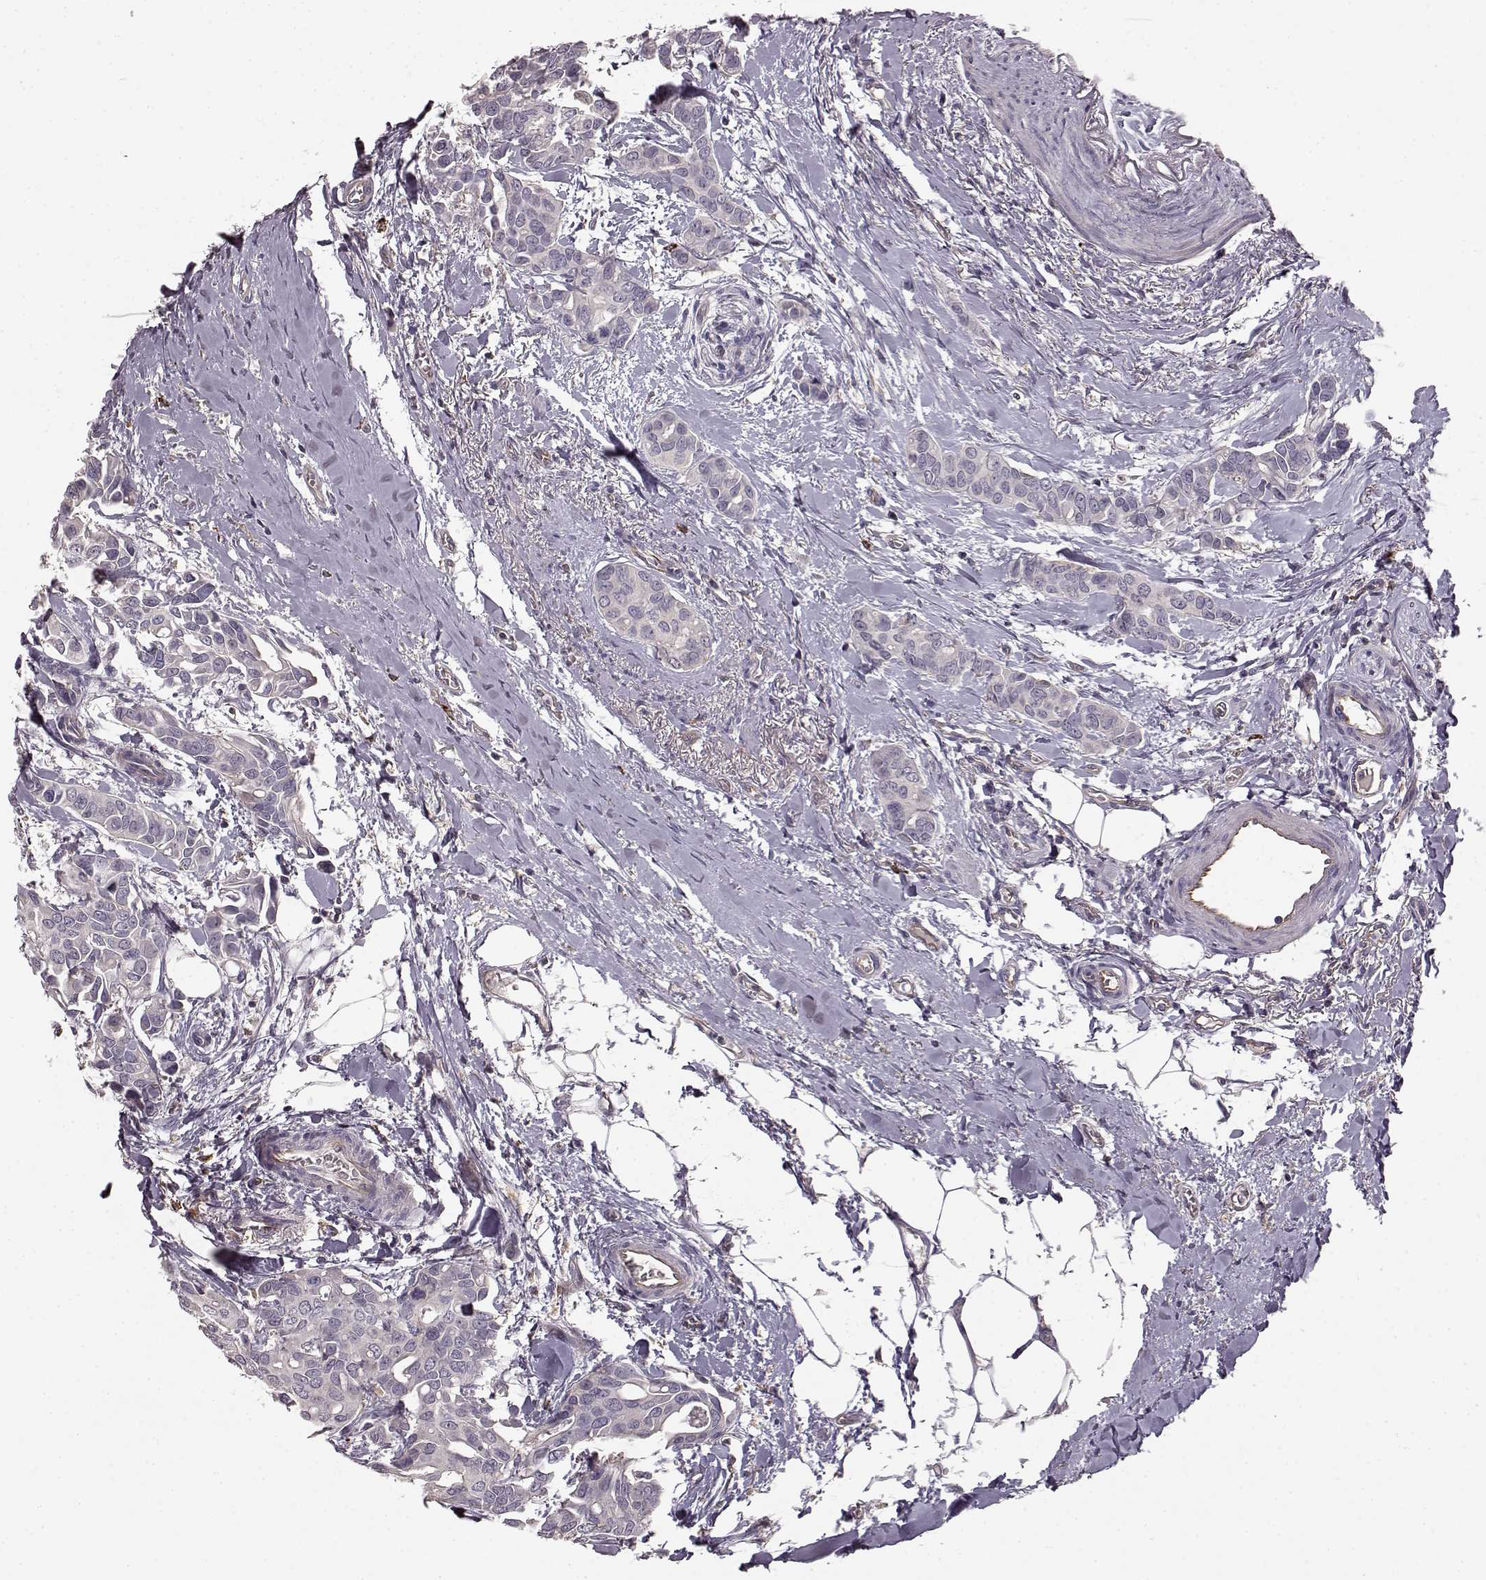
{"staining": {"intensity": "negative", "quantity": "none", "location": "none"}, "tissue": "breast cancer", "cell_type": "Tumor cells", "image_type": "cancer", "snomed": [{"axis": "morphology", "description": "Duct carcinoma"}, {"axis": "topography", "description": "Breast"}], "caption": "Breast invasive ductal carcinoma stained for a protein using immunohistochemistry demonstrates no expression tumor cells.", "gene": "CCNF", "patient": {"sex": "female", "age": 54}}